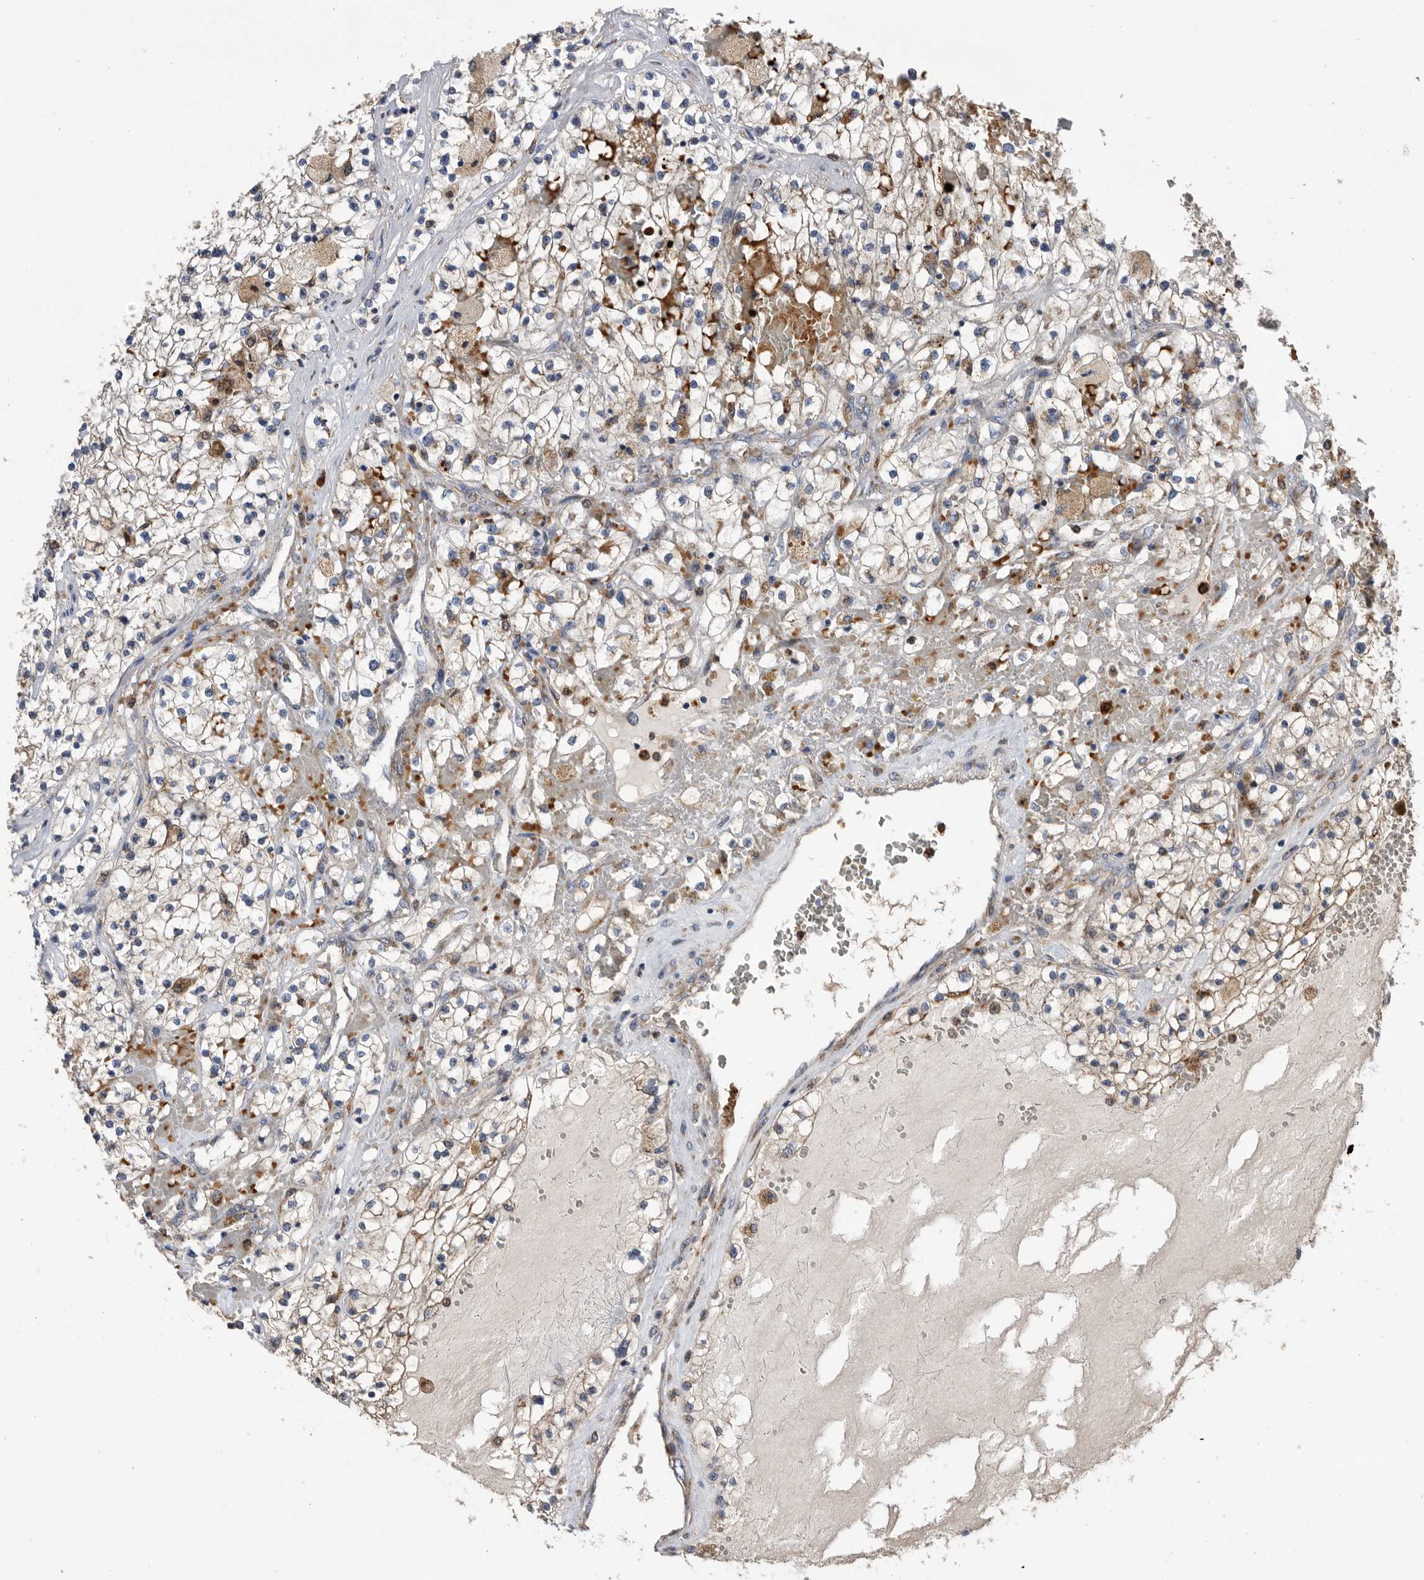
{"staining": {"intensity": "weak", "quantity": "<25%", "location": "cytoplasmic/membranous"}, "tissue": "renal cancer", "cell_type": "Tumor cells", "image_type": "cancer", "snomed": [{"axis": "morphology", "description": "Normal tissue, NOS"}, {"axis": "morphology", "description": "Adenocarcinoma, NOS"}, {"axis": "topography", "description": "Kidney"}], "caption": "Photomicrograph shows no protein expression in tumor cells of adenocarcinoma (renal) tissue. (Stains: DAB (3,3'-diaminobenzidine) immunohistochemistry with hematoxylin counter stain, Microscopy: brightfield microscopy at high magnification).", "gene": "CRISPLD2", "patient": {"sex": "male", "age": 68}}